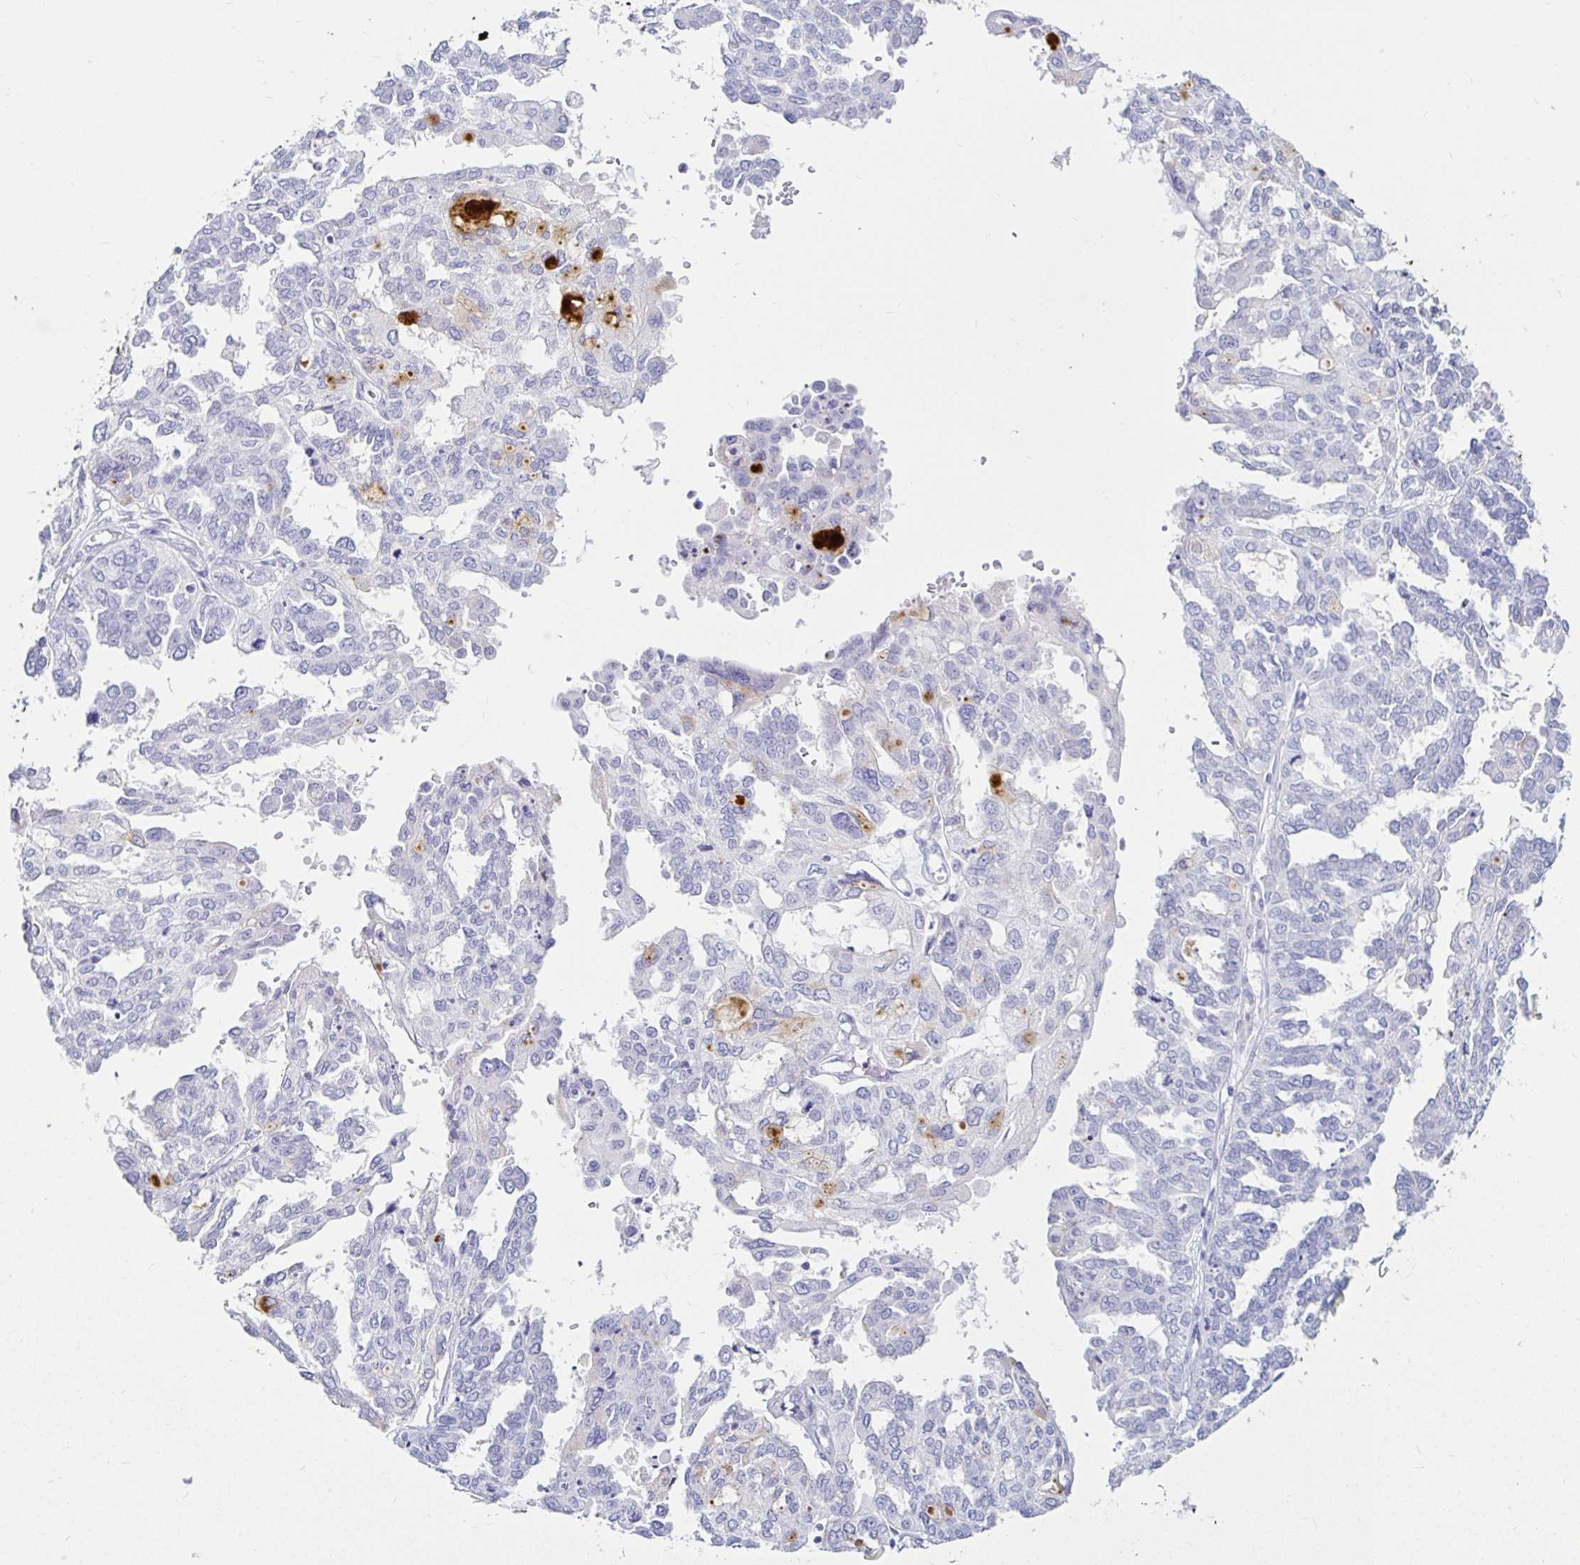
{"staining": {"intensity": "negative", "quantity": "none", "location": "none"}, "tissue": "ovarian cancer", "cell_type": "Tumor cells", "image_type": "cancer", "snomed": [{"axis": "morphology", "description": "Cystadenocarcinoma, serous, NOS"}, {"axis": "topography", "description": "Ovary"}], "caption": "IHC of ovarian cancer (serous cystadenocarcinoma) displays no staining in tumor cells.", "gene": "TIMP1", "patient": {"sex": "female", "age": 53}}